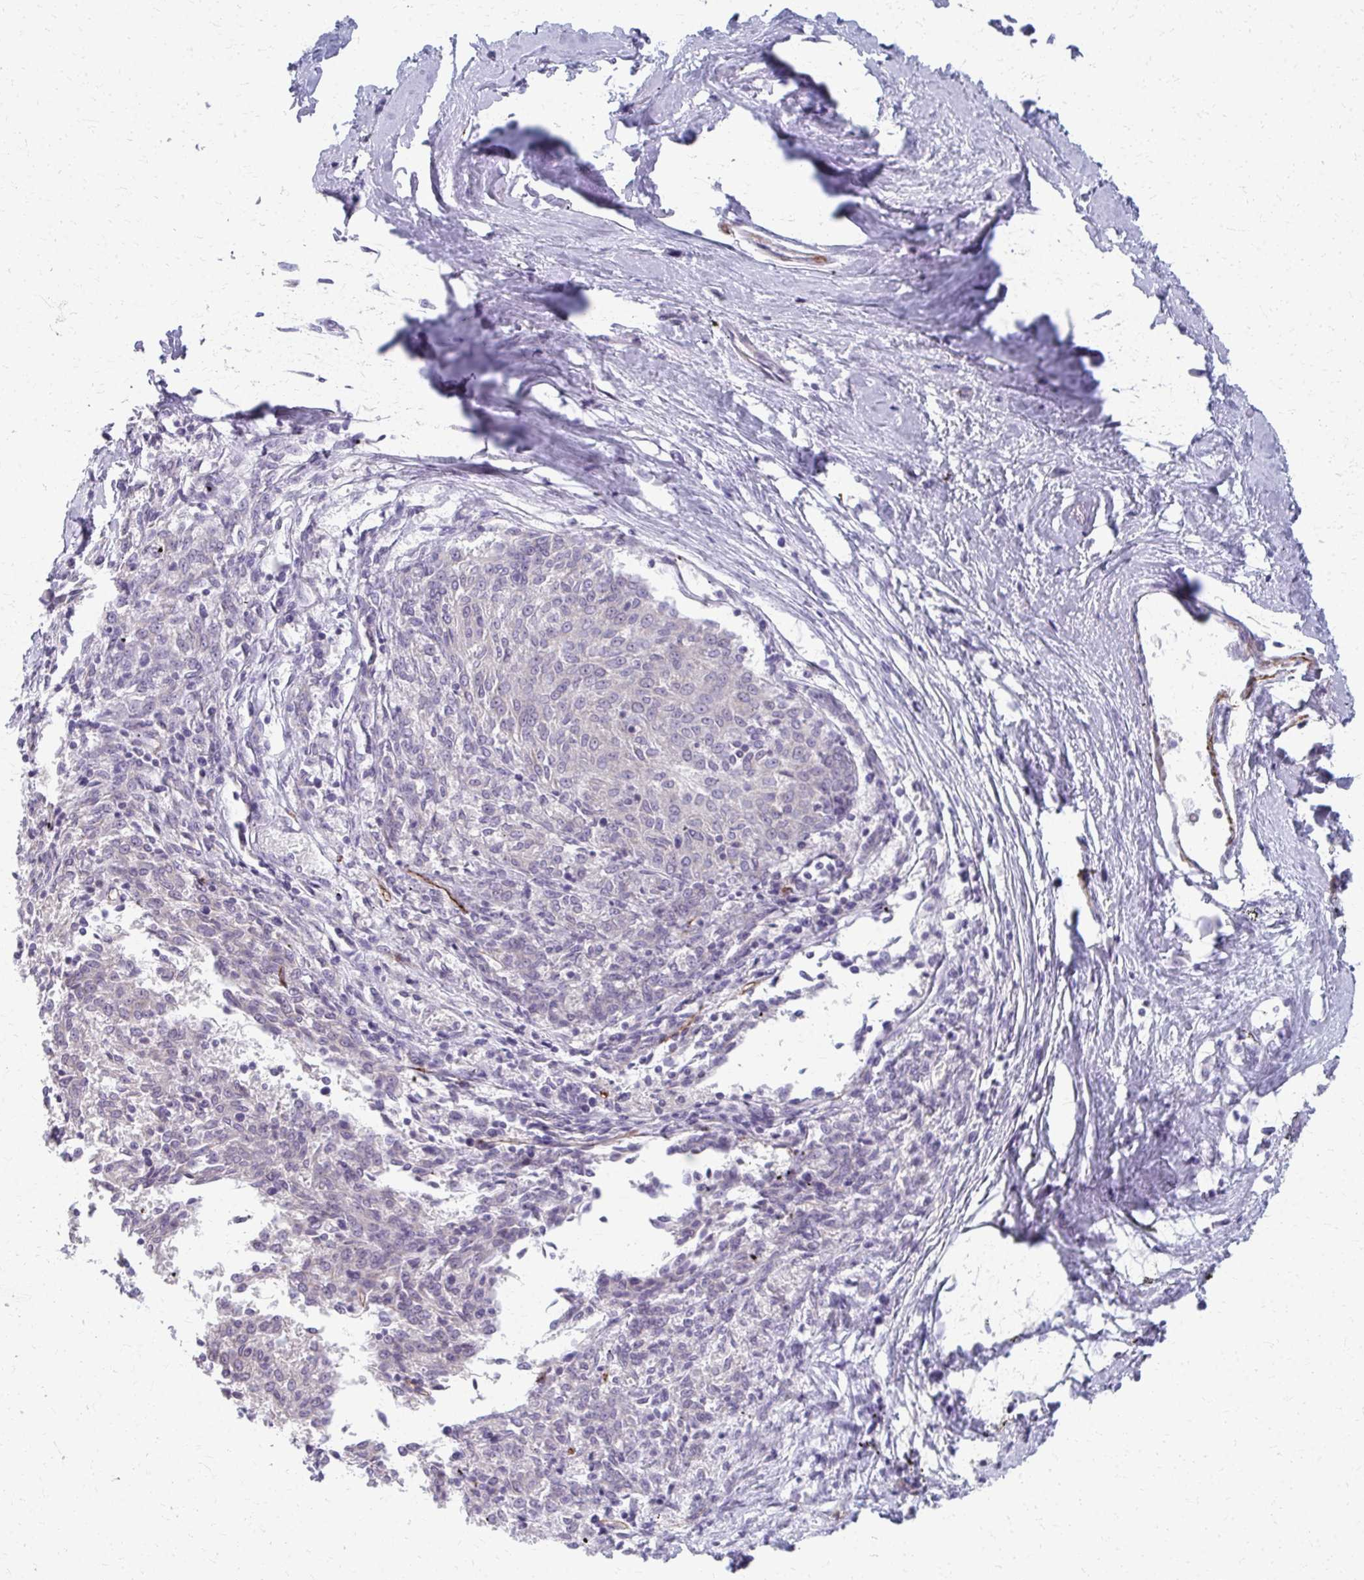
{"staining": {"intensity": "negative", "quantity": "none", "location": "none"}, "tissue": "melanoma", "cell_type": "Tumor cells", "image_type": "cancer", "snomed": [{"axis": "morphology", "description": "Malignant melanoma, NOS"}, {"axis": "topography", "description": "Skin"}], "caption": "Human melanoma stained for a protein using immunohistochemistry reveals no expression in tumor cells.", "gene": "ADIPOQ", "patient": {"sex": "female", "age": 72}}